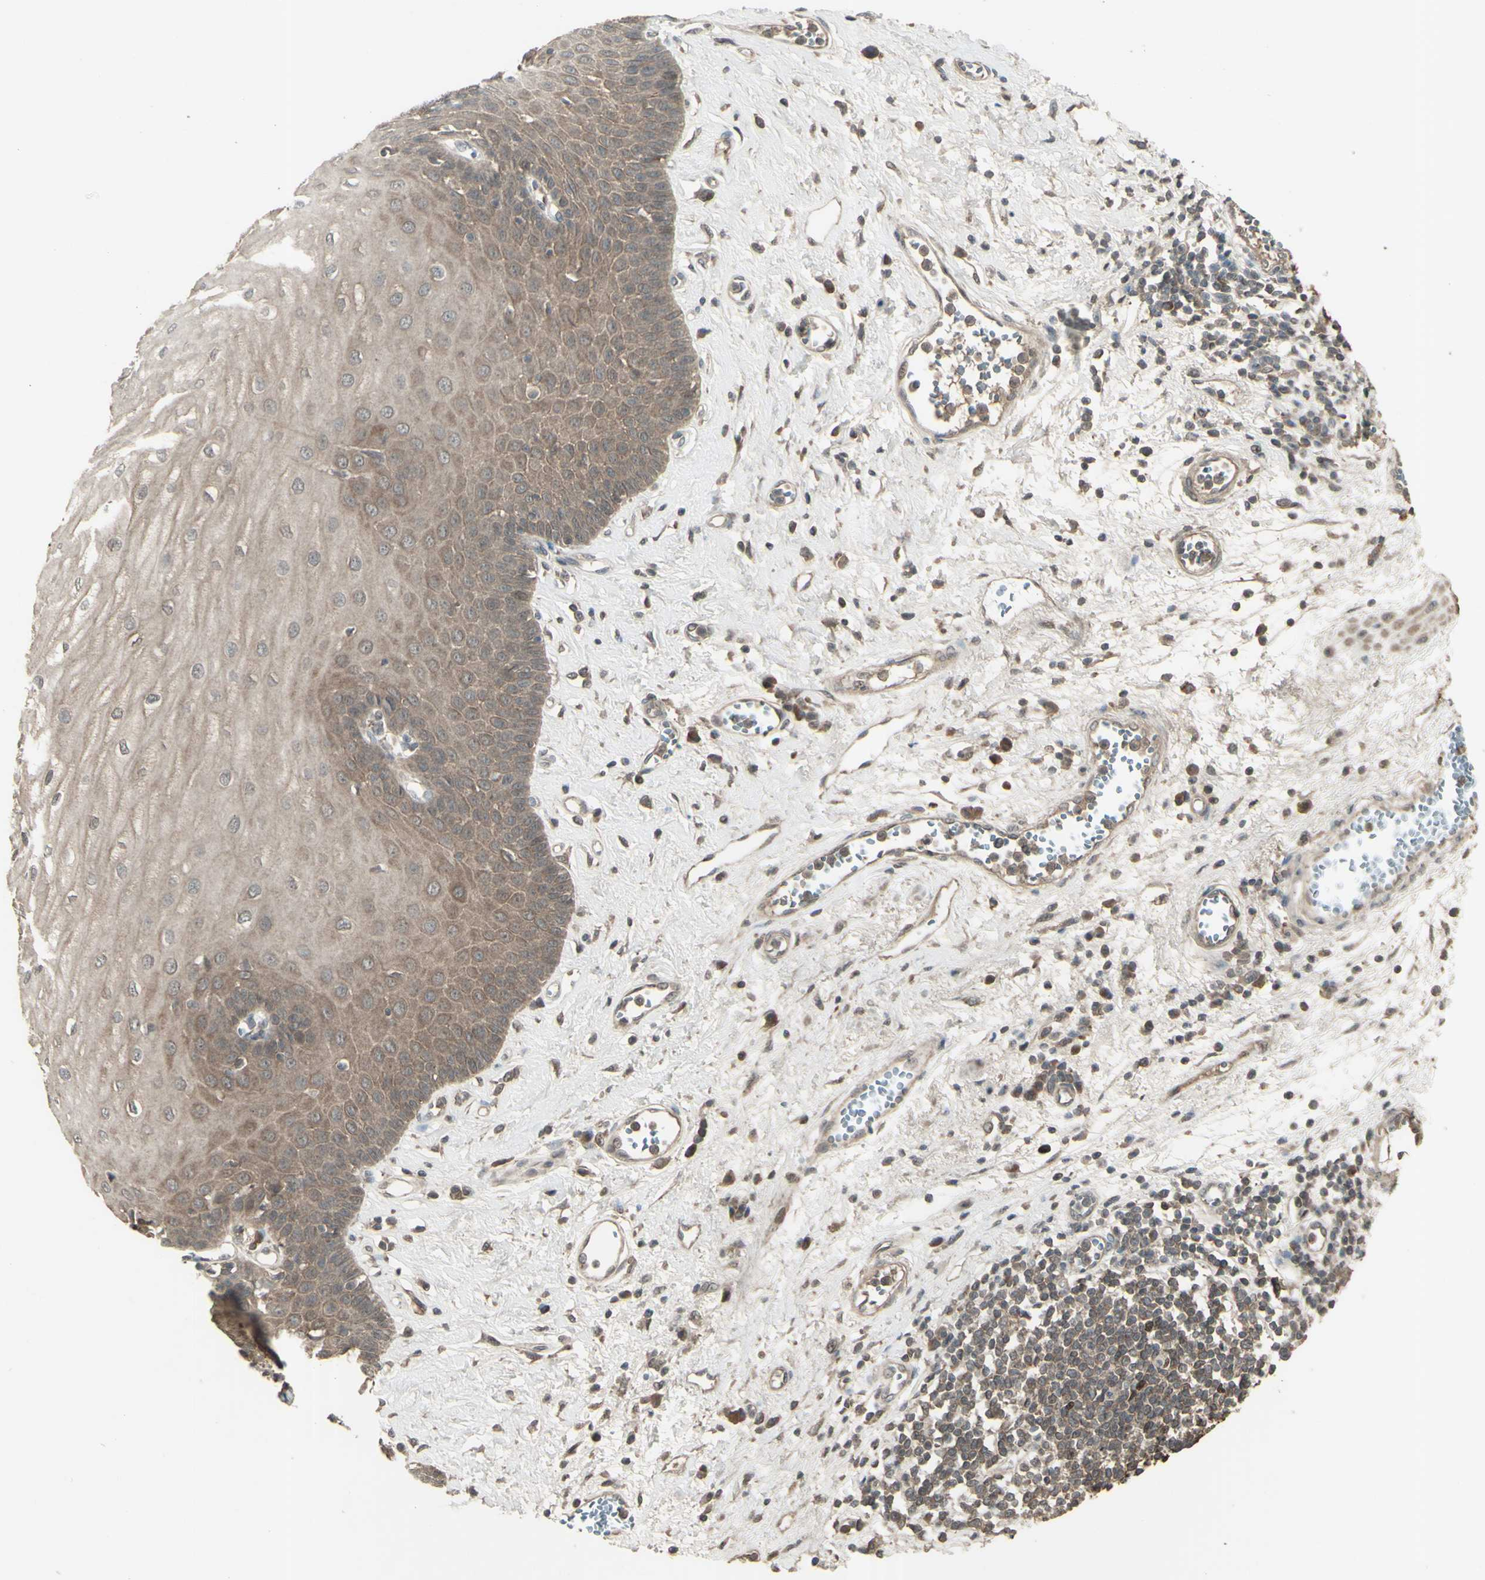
{"staining": {"intensity": "moderate", "quantity": ">75%", "location": "cytoplasmic/membranous"}, "tissue": "esophagus", "cell_type": "Squamous epithelial cells", "image_type": "normal", "snomed": [{"axis": "morphology", "description": "Normal tissue, NOS"}, {"axis": "morphology", "description": "Squamous cell carcinoma, NOS"}, {"axis": "topography", "description": "Esophagus"}], "caption": "A medium amount of moderate cytoplasmic/membranous expression is identified in approximately >75% of squamous epithelial cells in normal esophagus.", "gene": "GNAS", "patient": {"sex": "male", "age": 65}}